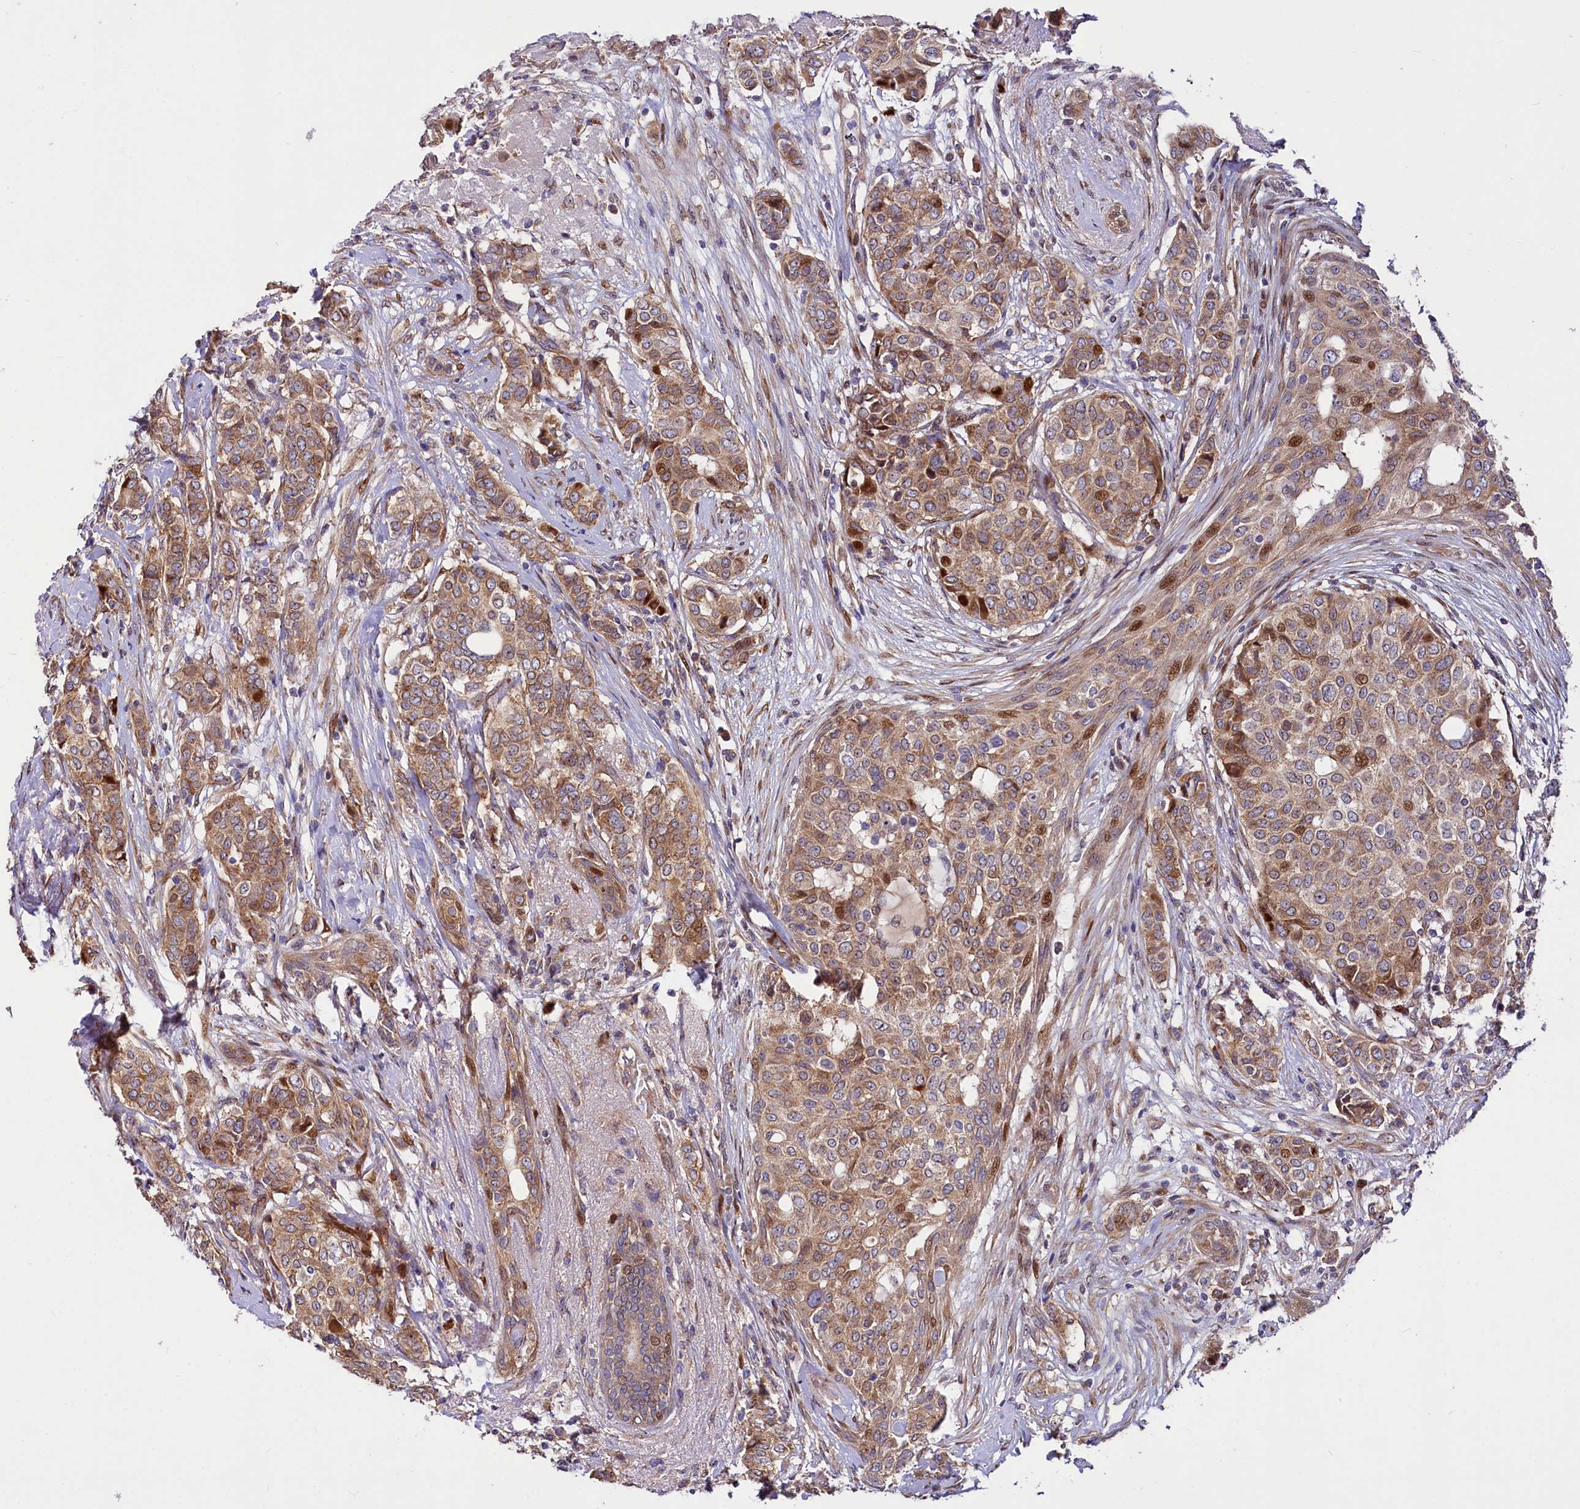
{"staining": {"intensity": "moderate", "quantity": ">75%", "location": "cytoplasmic/membranous,nuclear"}, "tissue": "breast cancer", "cell_type": "Tumor cells", "image_type": "cancer", "snomed": [{"axis": "morphology", "description": "Lobular carcinoma"}, {"axis": "topography", "description": "Breast"}], "caption": "Moderate cytoplasmic/membranous and nuclear protein positivity is appreciated in about >75% of tumor cells in breast cancer.", "gene": "PDZRN3", "patient": {"sex": "female", "age": 51}}